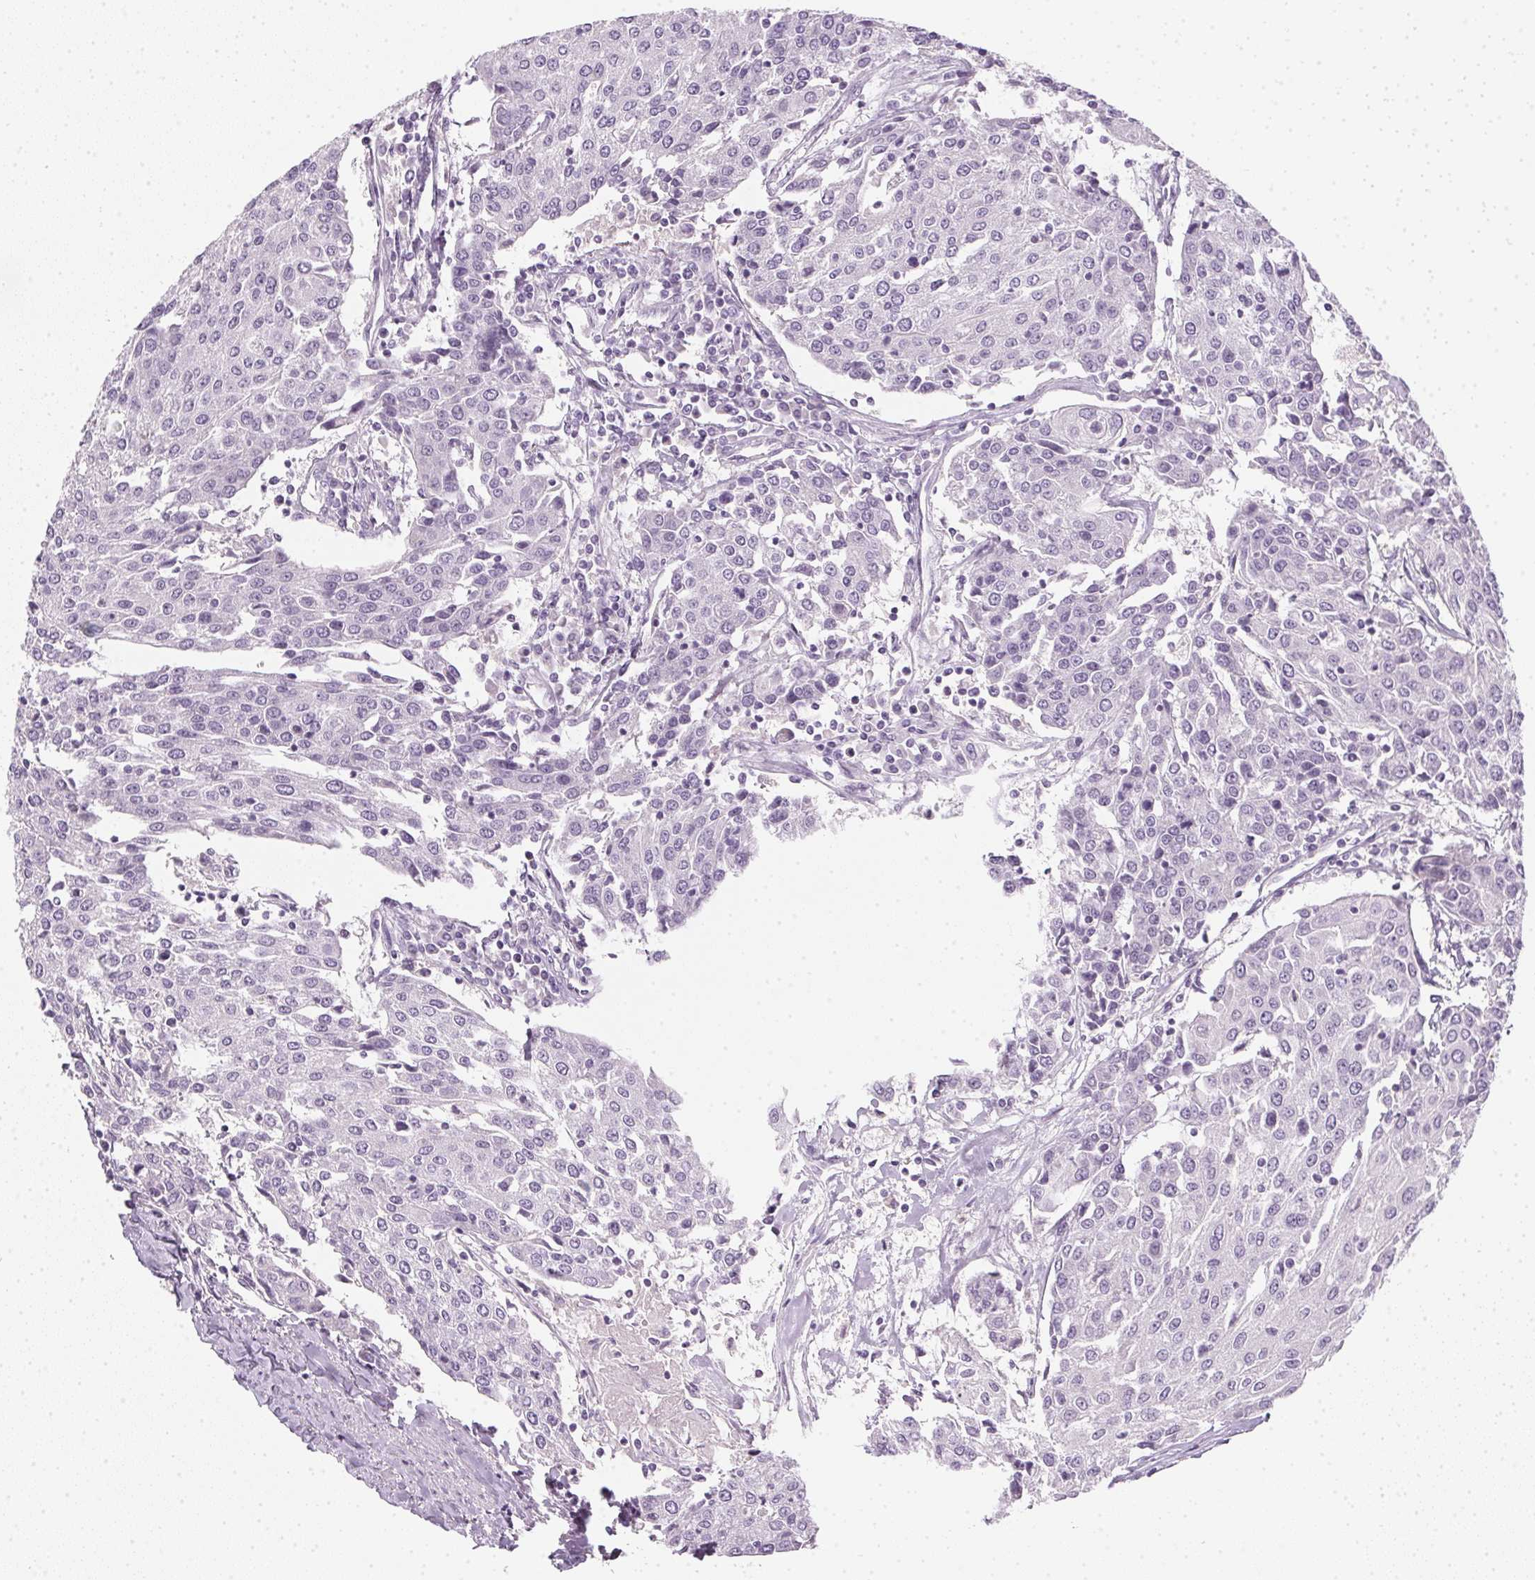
{"staining": {"intensity": "negative", "quantity": "none", "location": "none"}, "tissue": "urothelial cancer", "cell_type": "Tumor cells", "image_type": "cancer", "snomed": [{"axis": "morphology", "description": "Urothelial carcinoma, High grade"}, {"axis": "topography", "description": "Urinary bladder"}], "caption": "Tumor cells are negative for protein expression in human urothelial carcinoma (high-grade).", "gene": "TMEM72", "patient": {"sex": "female", "age": 85}}